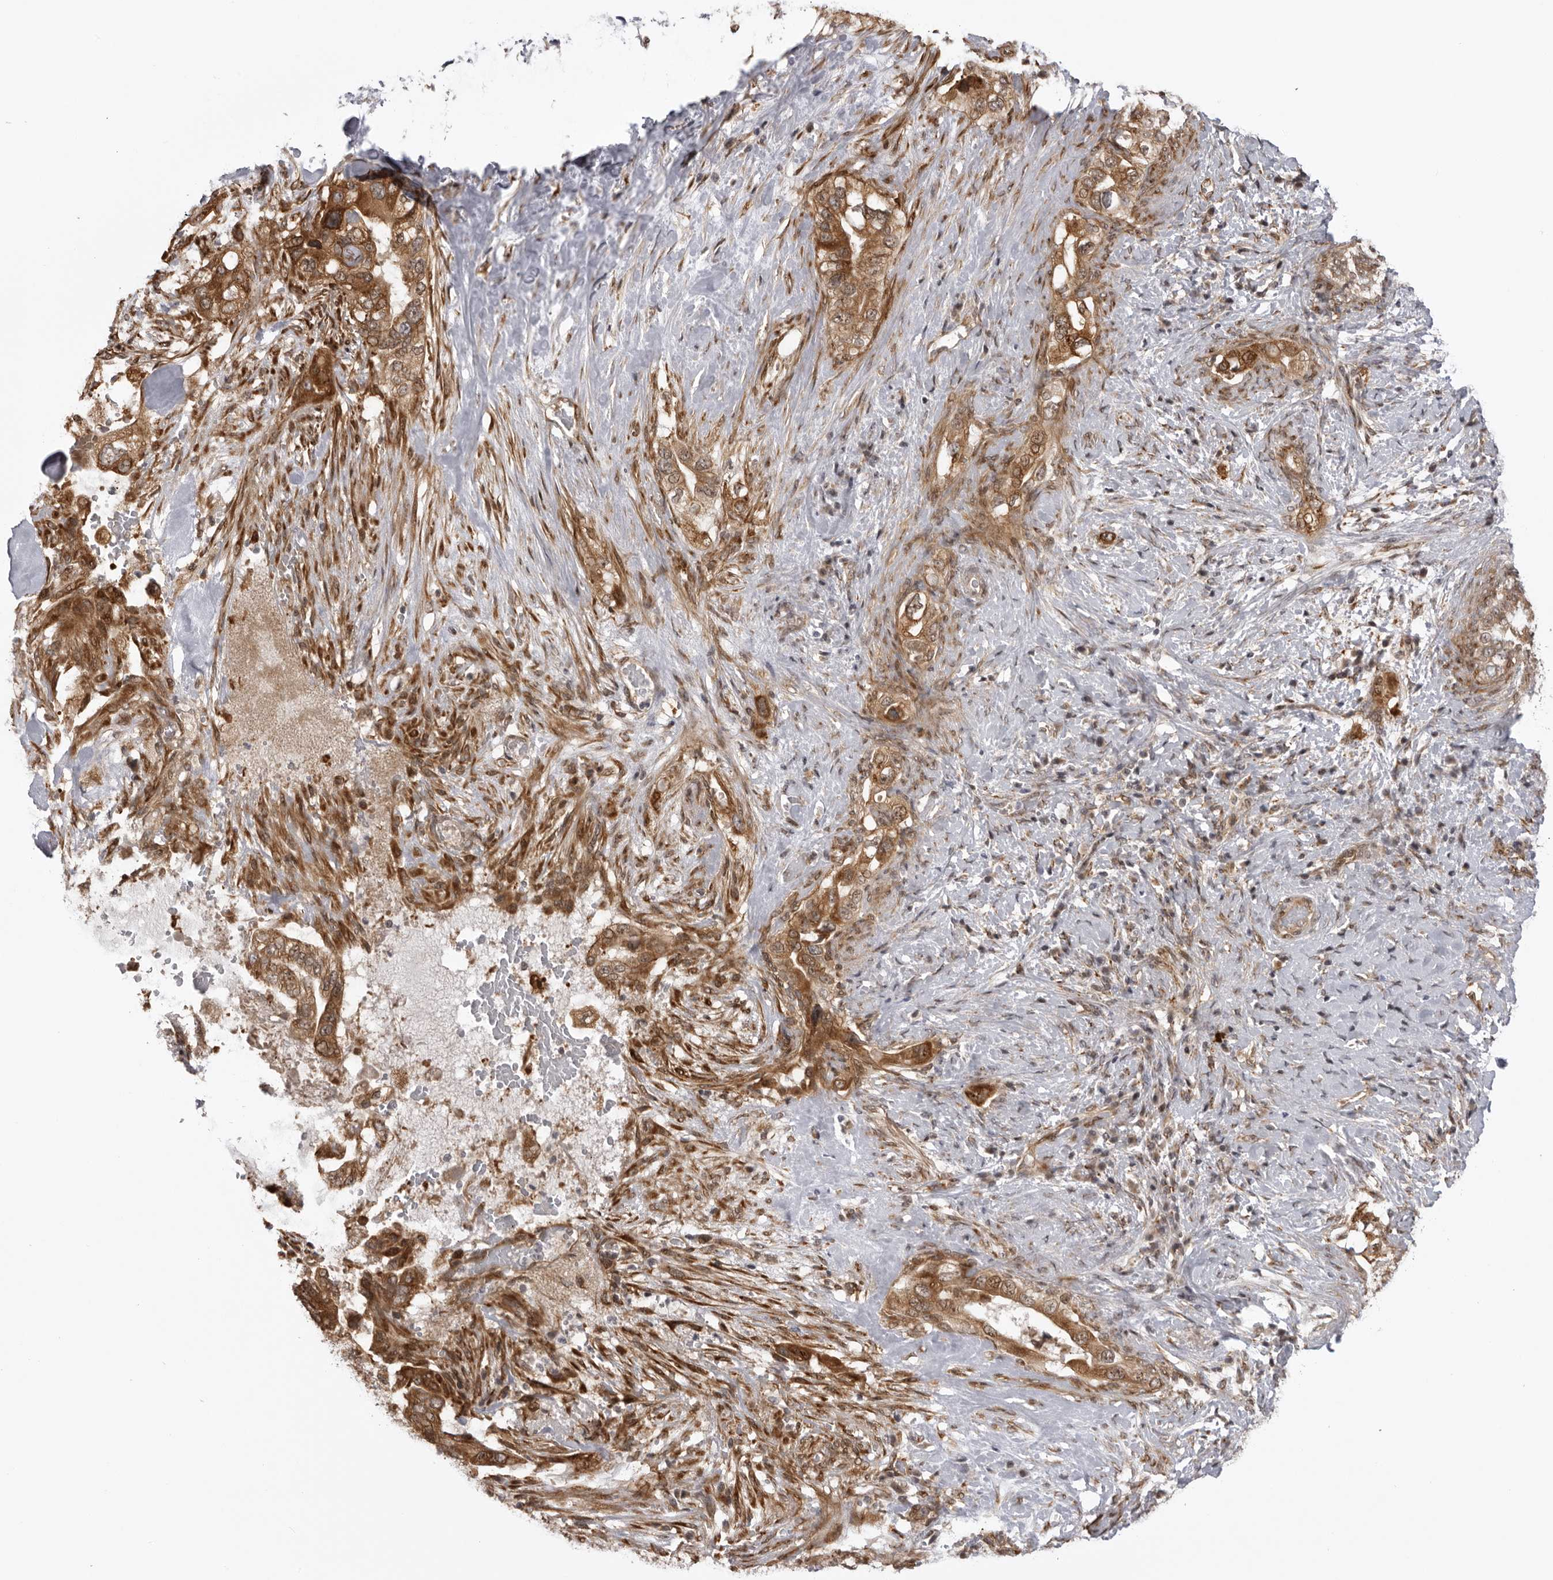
{"staining": {"intensity": "strong", "quantity": ">75%", "location": "cytoplasmic/membranous"}, "tissue": "pancreatic cancer", "cell_type": "Tumor cells", "image_type": "cancer", "snomed": [{"axis": "morphology", "description": "Inflammation, NOS"}, {"axis": "morphology", "description": "Adenocarcinoma, NOS"}, {"axis": "topography", "description": "Pancreas"}], "caption": "Human adenocarcinoma (pancreatic) stained for a protein (brown) reveals strong cytoplasmic/membranous positive expression in approximately >75% of tumor cells.", "gene": "DNAH14", "patient": {"sex": "female", "age": 56}}